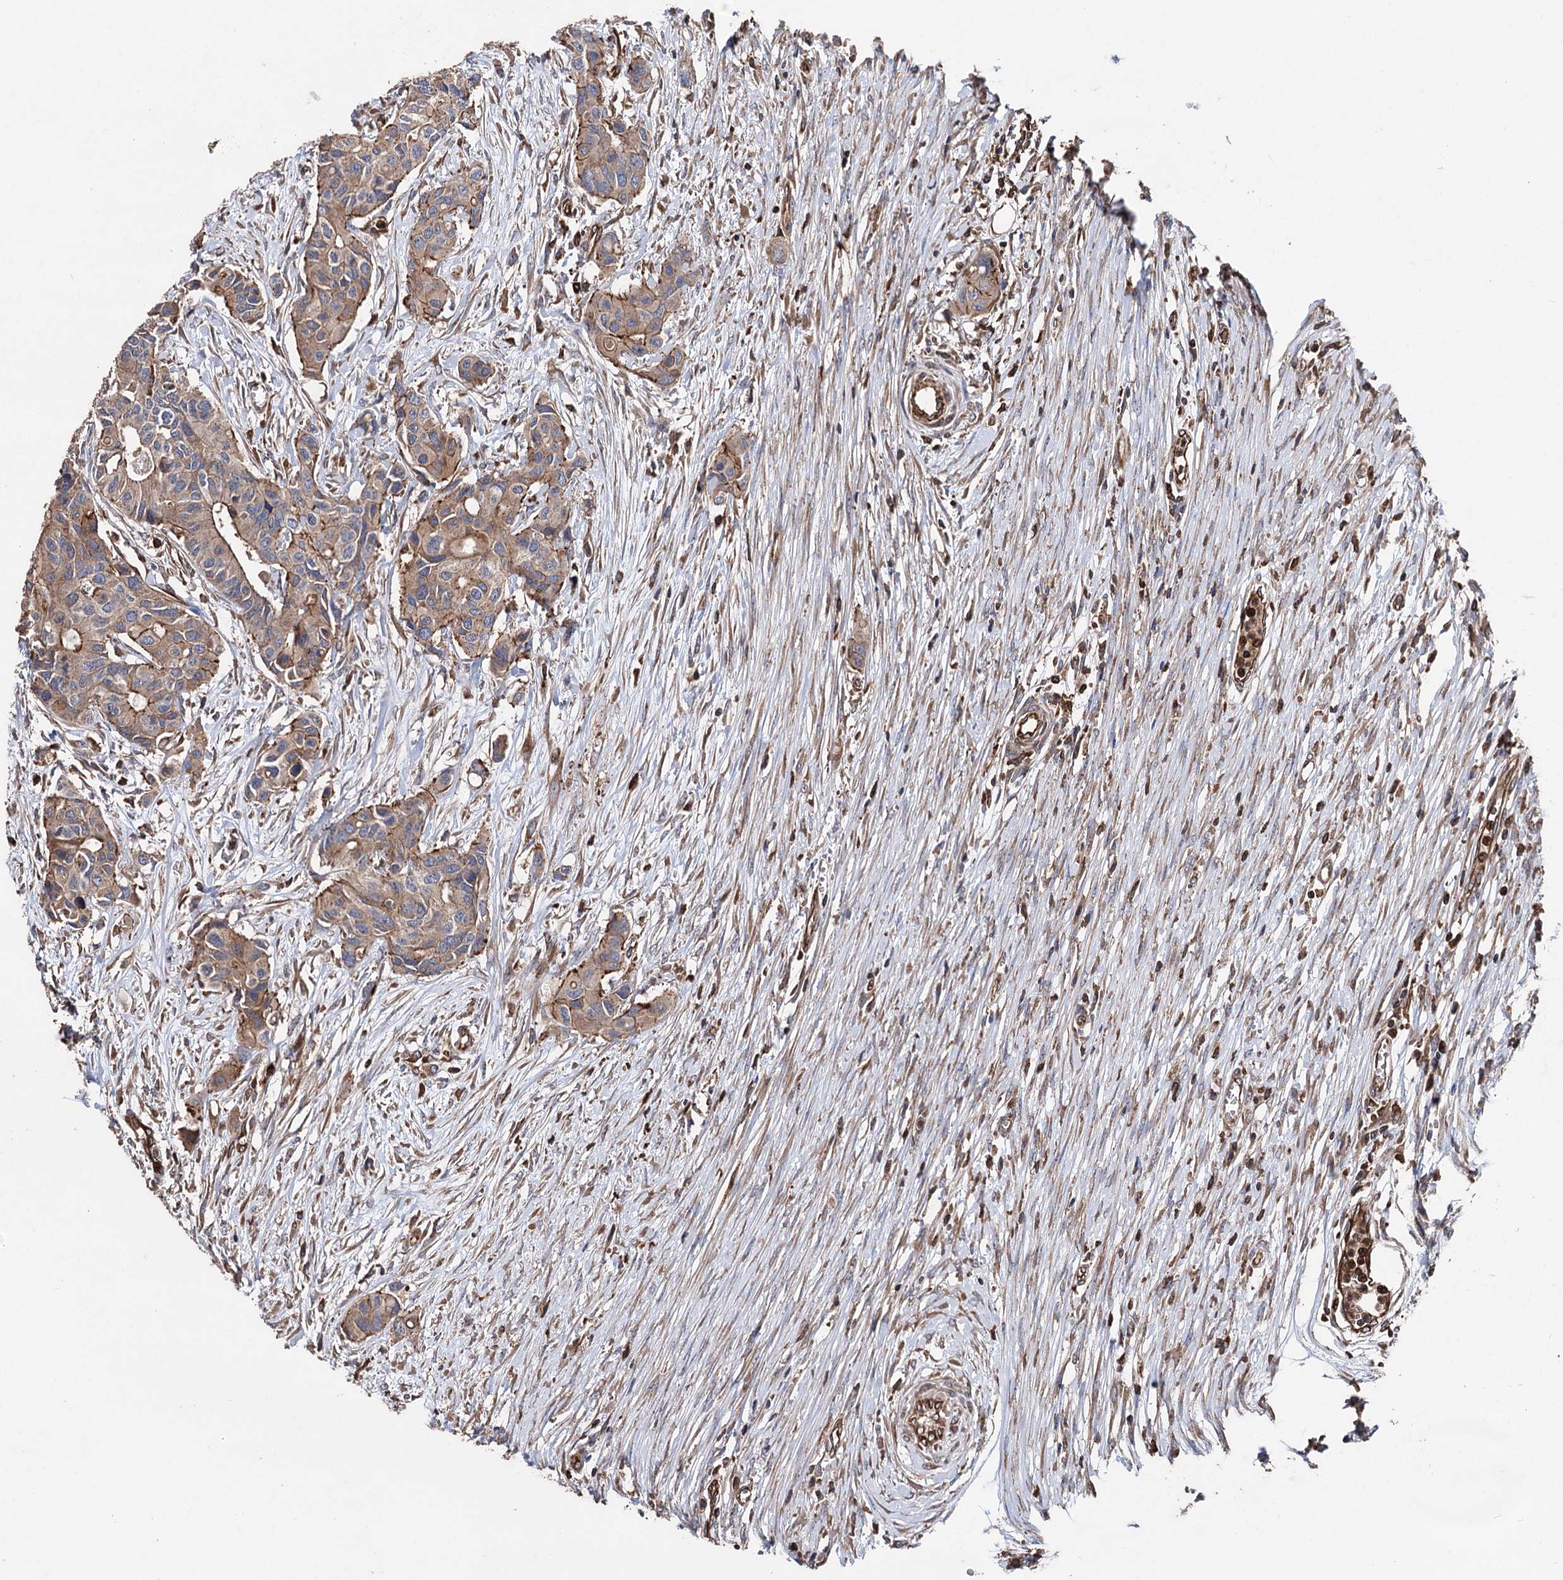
{"staining": {"intensity": "moderate", "quantity": "25%-75%", "location": "cytoplasmic/membranous"}, "tissue": "colorectal cancer", "cell_type": "Tumor cells", "image_type": "cancer", "snomed": [{"axis": "morphology", "description": "Adenocarcinoma, NOS"}, {"axis": "topography", "description": "Colon"}], "caption": "A histopathology image showing moderate cytoplasmic/membranous positivity in approximately 25%-75% of tumor cells in colorectal cancer (adenocarcinoma), as visualized by brown immunohistochemical staining.", "gene": "STING1", "patient": {"sex": "male", "age": 77}}